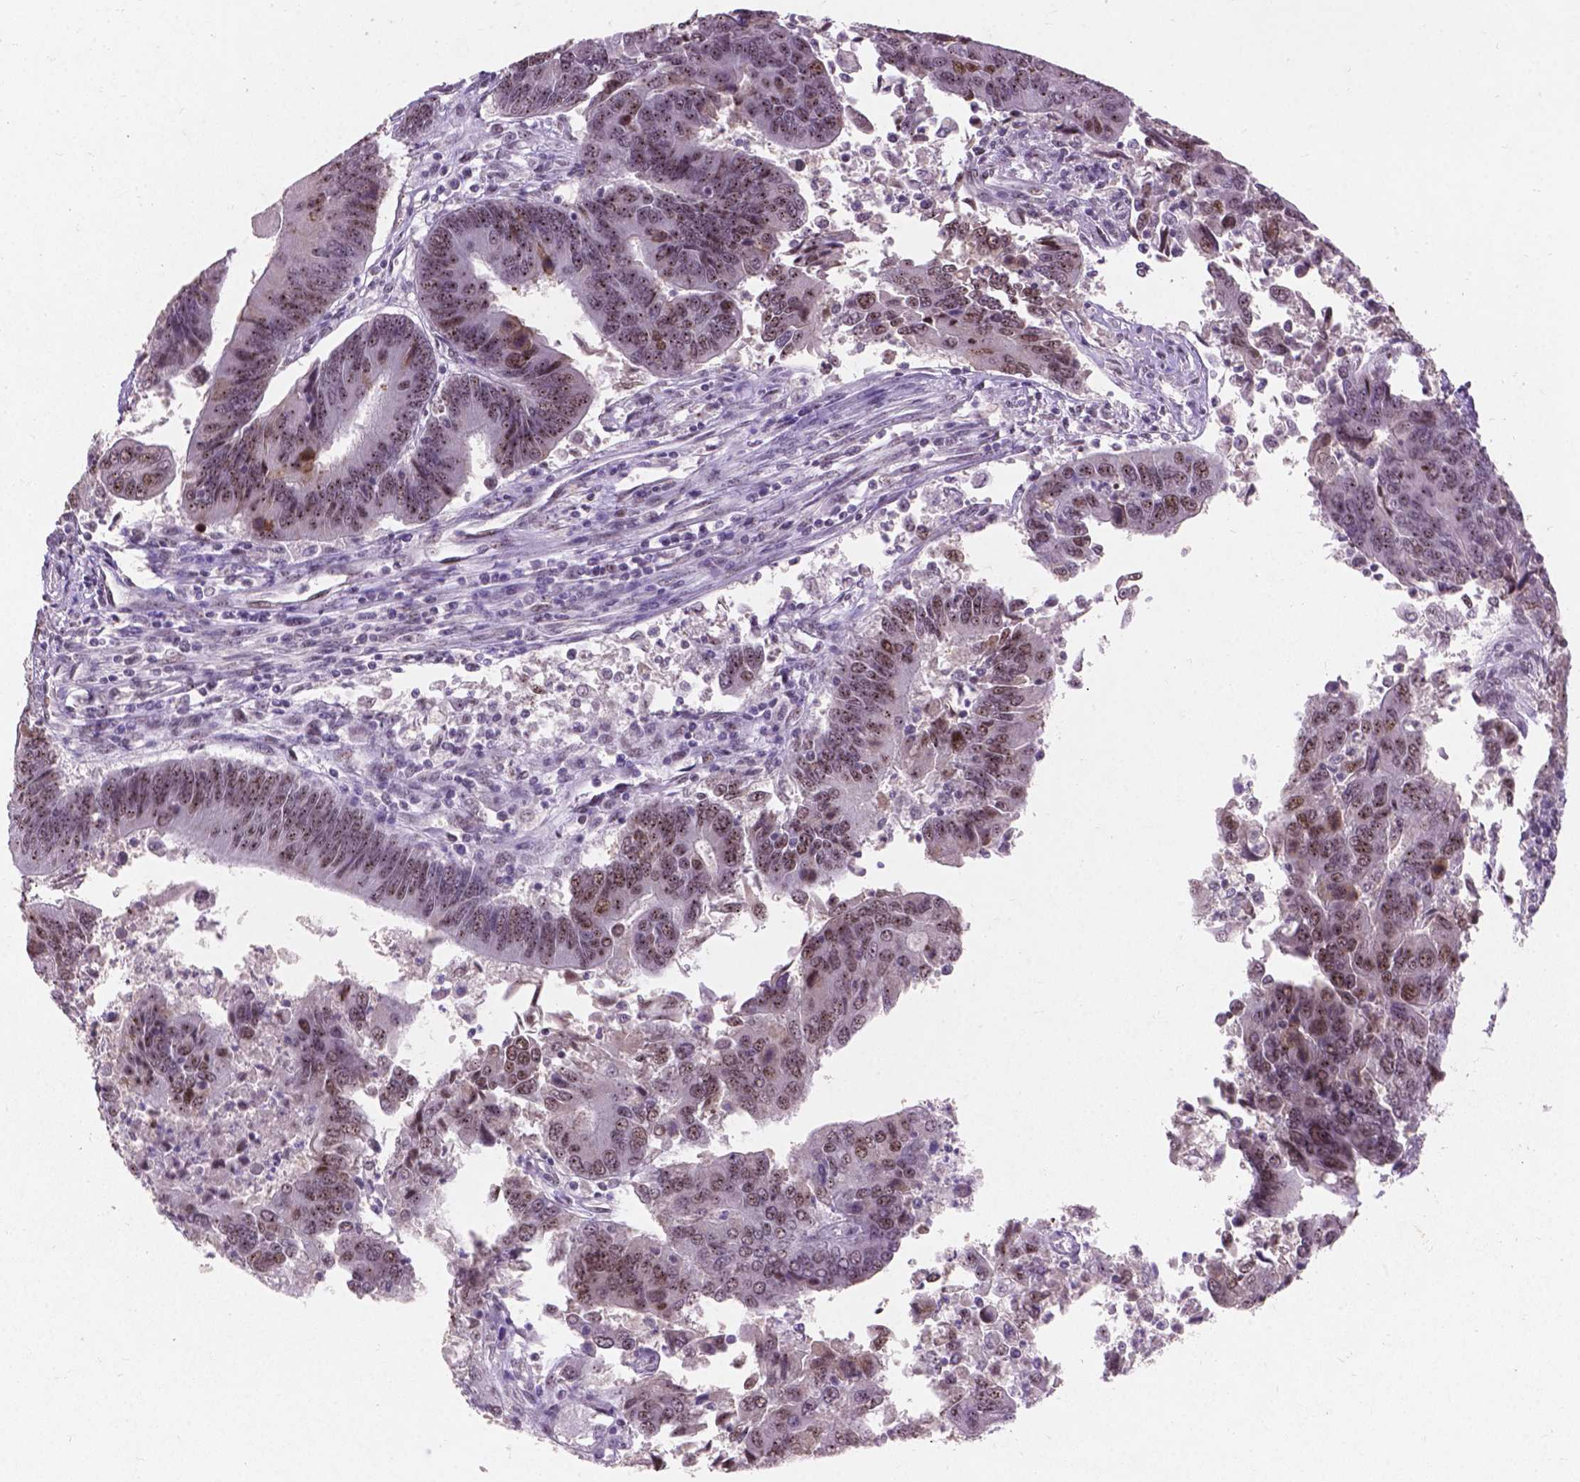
{"staining": {"intensity": "moderate", "quantity": ">75%", "location": "nuclear"}, "tissue": "colorectal cancer", "cell_type": "Tumor cells", "image_type": "cancer", "snomed": [{"axis": "morphology", "description": "Adenocarcinoma, NOS"}, {"axis": "topography", "description": "Colon"}], "caption": "The image demonstrates a brown stain indicating the presence of a protein in the nuclear of tumor cells in colorectal adenocarcinoma.", "gene": "COIL", "patient": {"sex": "female", "age": 67}}